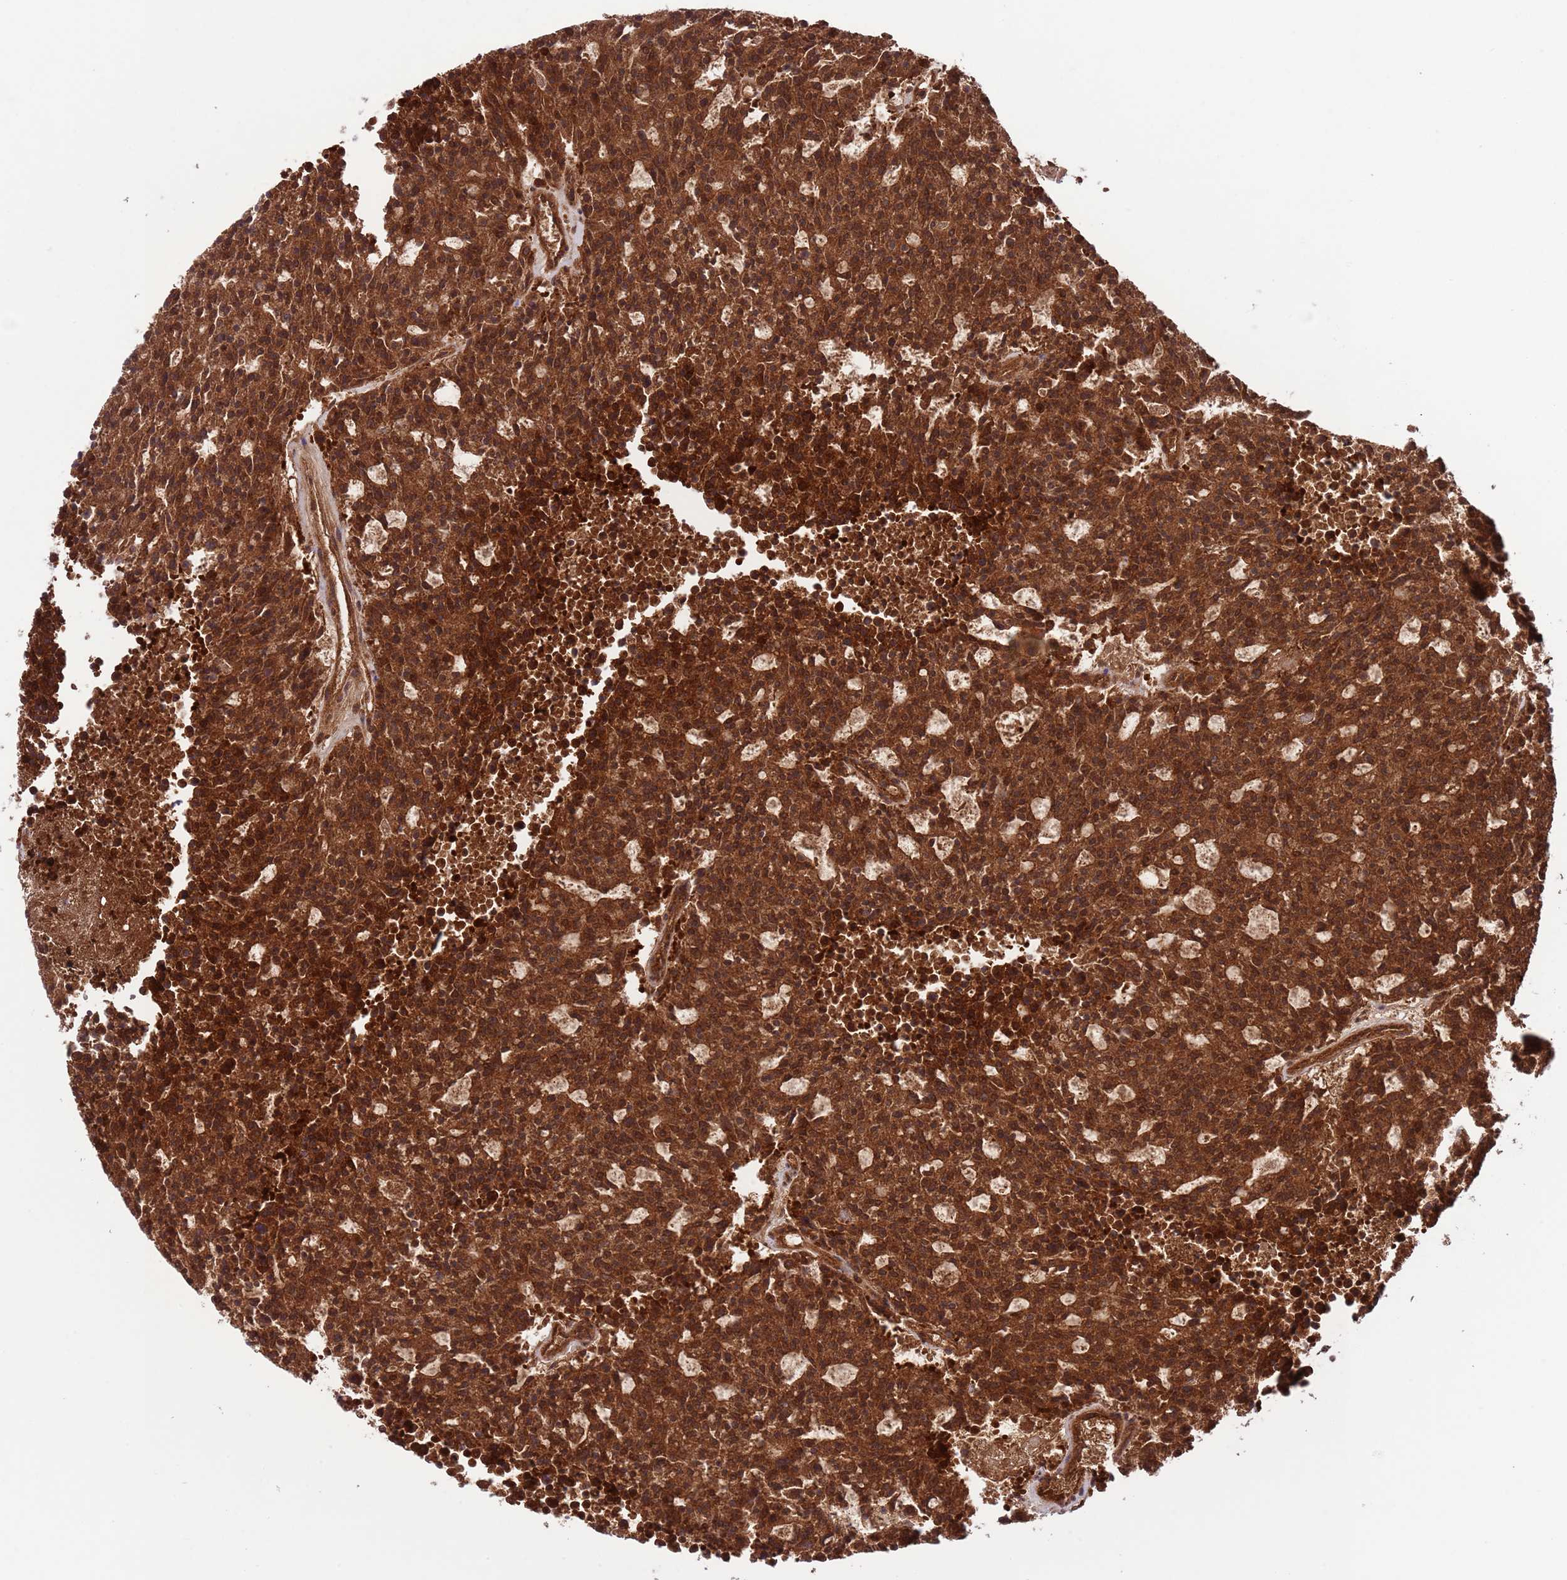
{"staining": {"intensity": "strong", "quantity": ">75%", "location": "cytoplasmic/membranous,nuclear"}, "tissue": "carcinoid", "cell_type": "Tumor cells", "image_type": "cancer", "snomed": [{"axis": "morphology", "description": "Carcinoid, malignant, NOS"}, {"axis": "topography", "description": "Pancreas"}], "caption": "Carcinoid stained with a brown dye demonstrates strong cytoplasmic/membranous and nuclear positive expression in about >75% of tumor cells.", "gene": "HDHD2", "patient": {"sex": "female", "age": 54}}